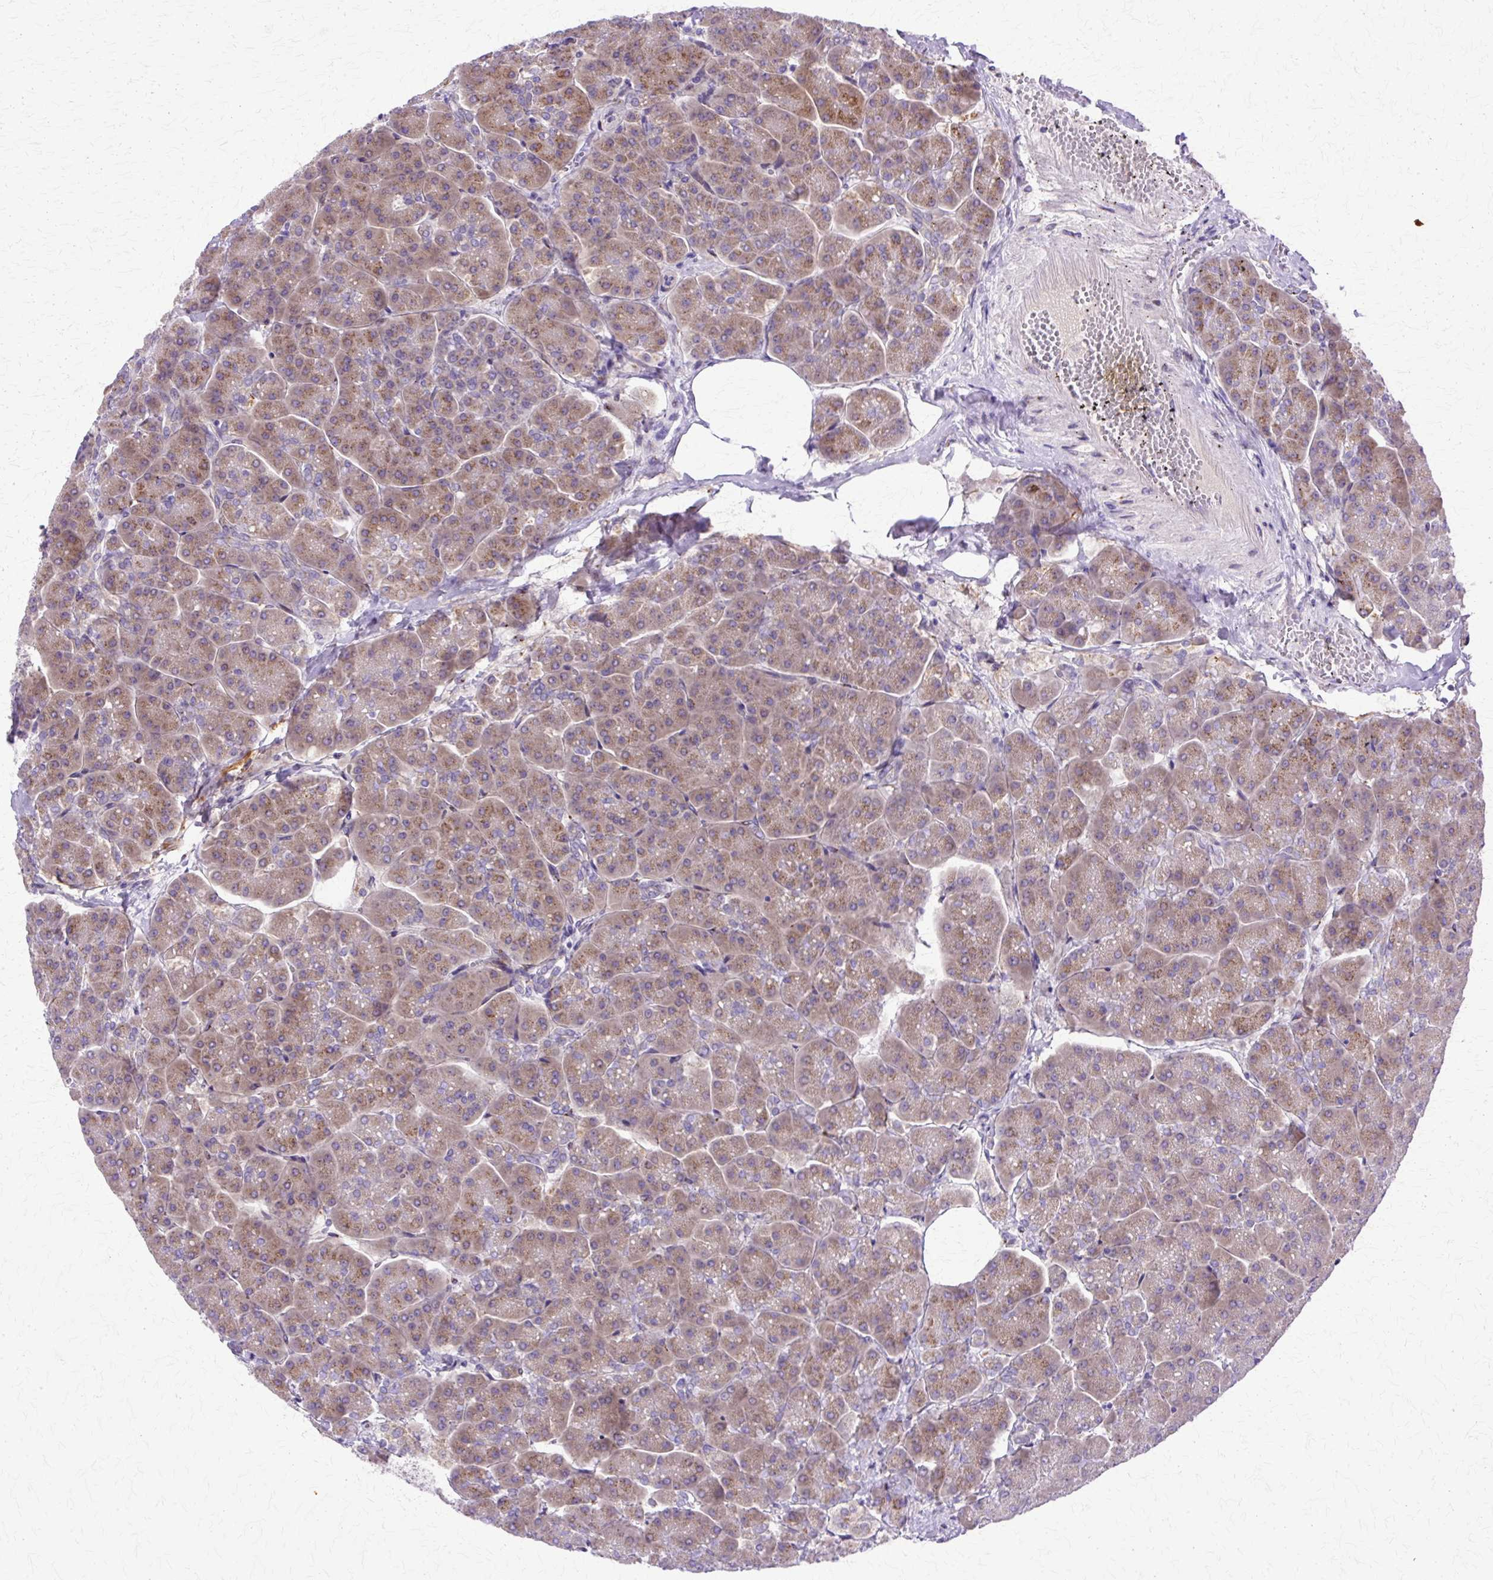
{"staining": {"intensity": "moderate", "quantity": ">75%", "location": "cytoplasmic/membranous"}, "tissue": "pancreas", "cell_type": "Exocrine glandular cells", "image_type": "normal", "snomed": [{"axis": "morphology", "description": "Normal tissue, NOS"}, {"axis": "topography", "description": "Pancreas"}, {"axis": "topography", "description": "Peripheral nerve tissue"}], "caption": "Immunohistochemical staining of unremarkable pancreas displays moderate cytoplasmic/membranous protein expression in approximately >75% of exocrine glandular cells.", "gene": "TBC1D3B", "patient": {"sex": "male", "age": 54}}